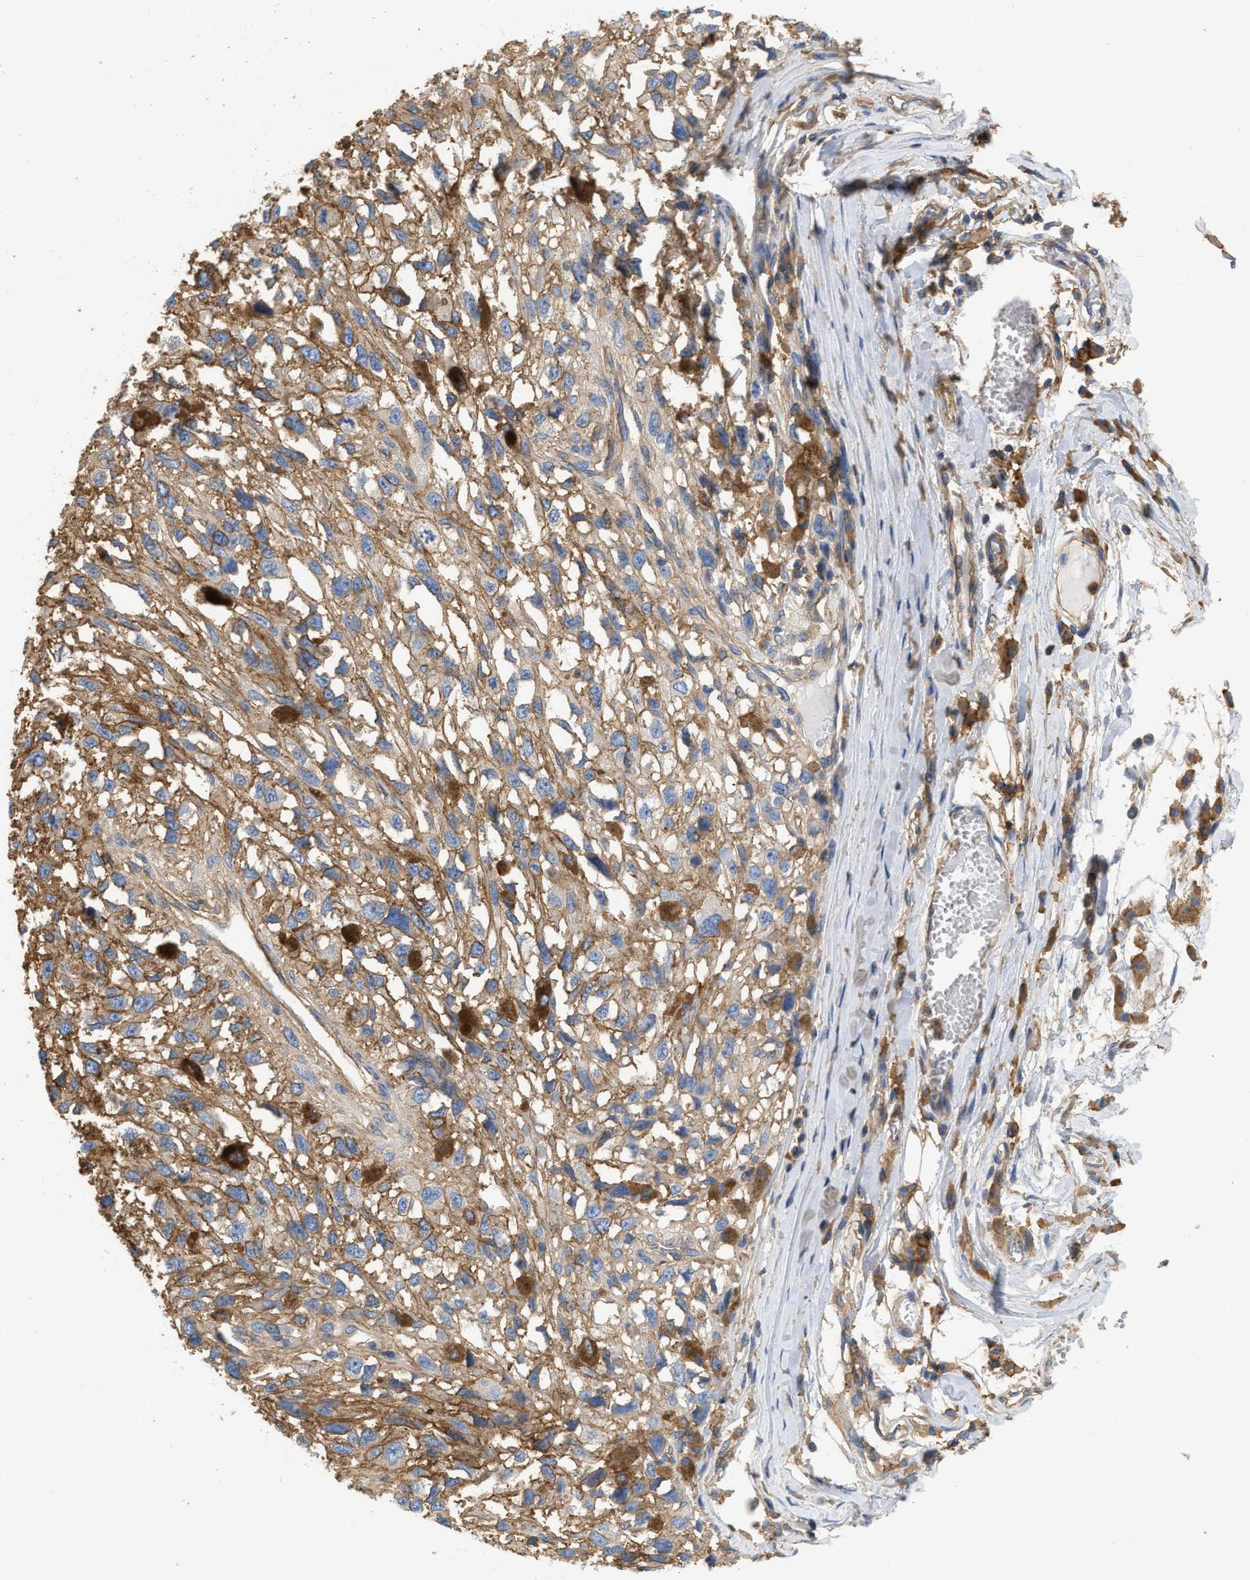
{"staining": {"intensity": "moderate", "quantity": ">75%", "location": "cytoplasmic/membranous"}, "tissue": "melanoma", "cell_type": "Tumor cells", "image_type": "cancer", "snomed": [{"axis": "morphology", "description": "Malignant melanoma, Metastatic site"}, {"axis": "topography", "description": "Lymph node"}], "caption": "Immunohistochemical staining of human melanoma reveals medium levels of moderate cytoplasmic/membranous protein expression in approximately >75% of tumor cells. (brown staining indicates protein expression, while blue staining denotes nuclei).", "gene": "GNB4", "patient": {"sex": "male", "age": 59}}